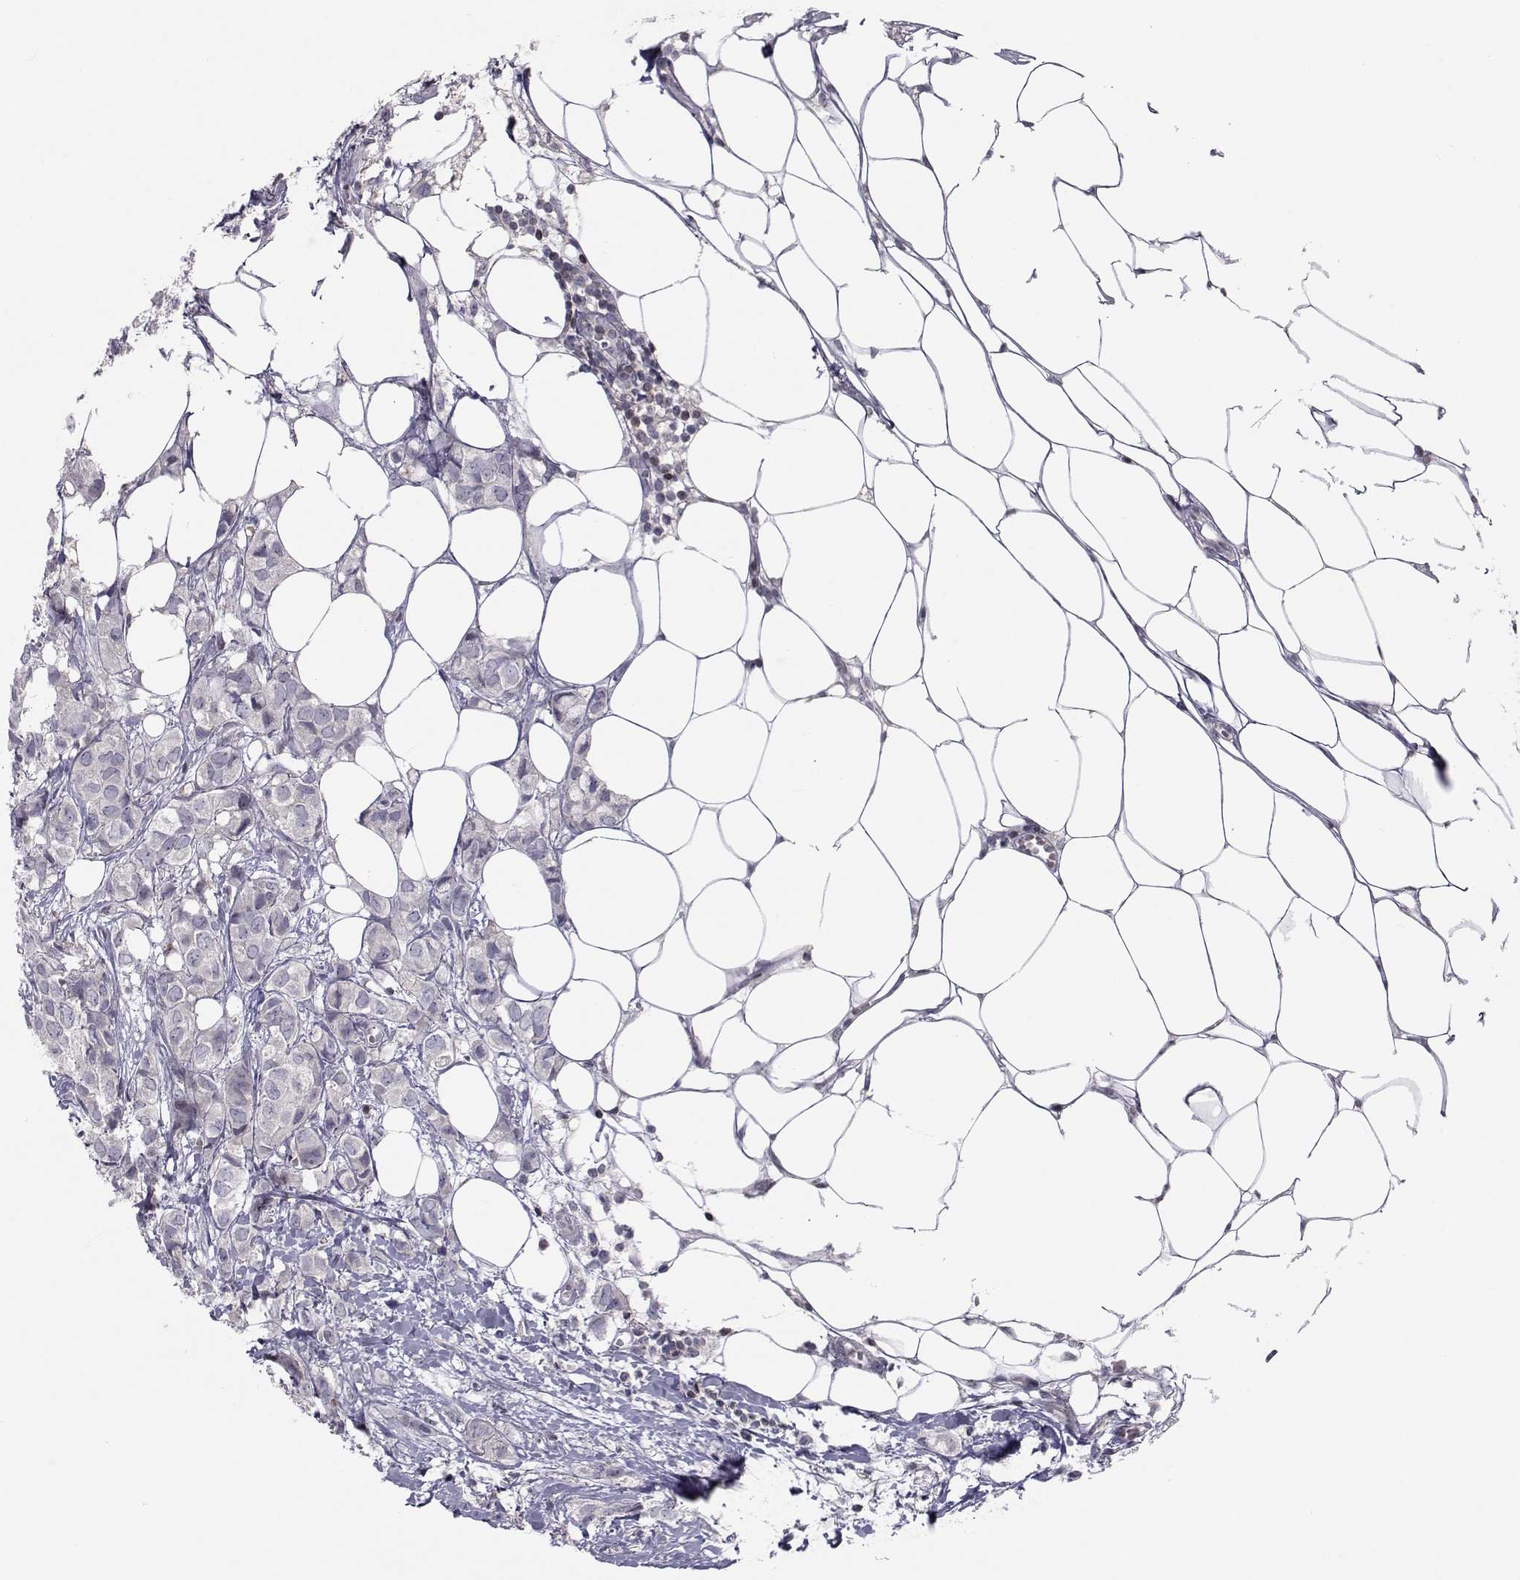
{"staining": {"intensity": "negative", "quantity": "none", "location": "none"}, "tissue": "breast cancer", "cell_type": "Tumor cells", "image_type": "cancer", "snomed": [{"axis": "morphology", "description": "Duct carcinoma"}, {"axis": "topography", "description": "Breast"}], "caption": "Tumor cells are negative for protein expression in human invasive ductal carcinoma (breast).", "gene": "PCP4L1", "patient": {"sex": "female", "age": 85}}